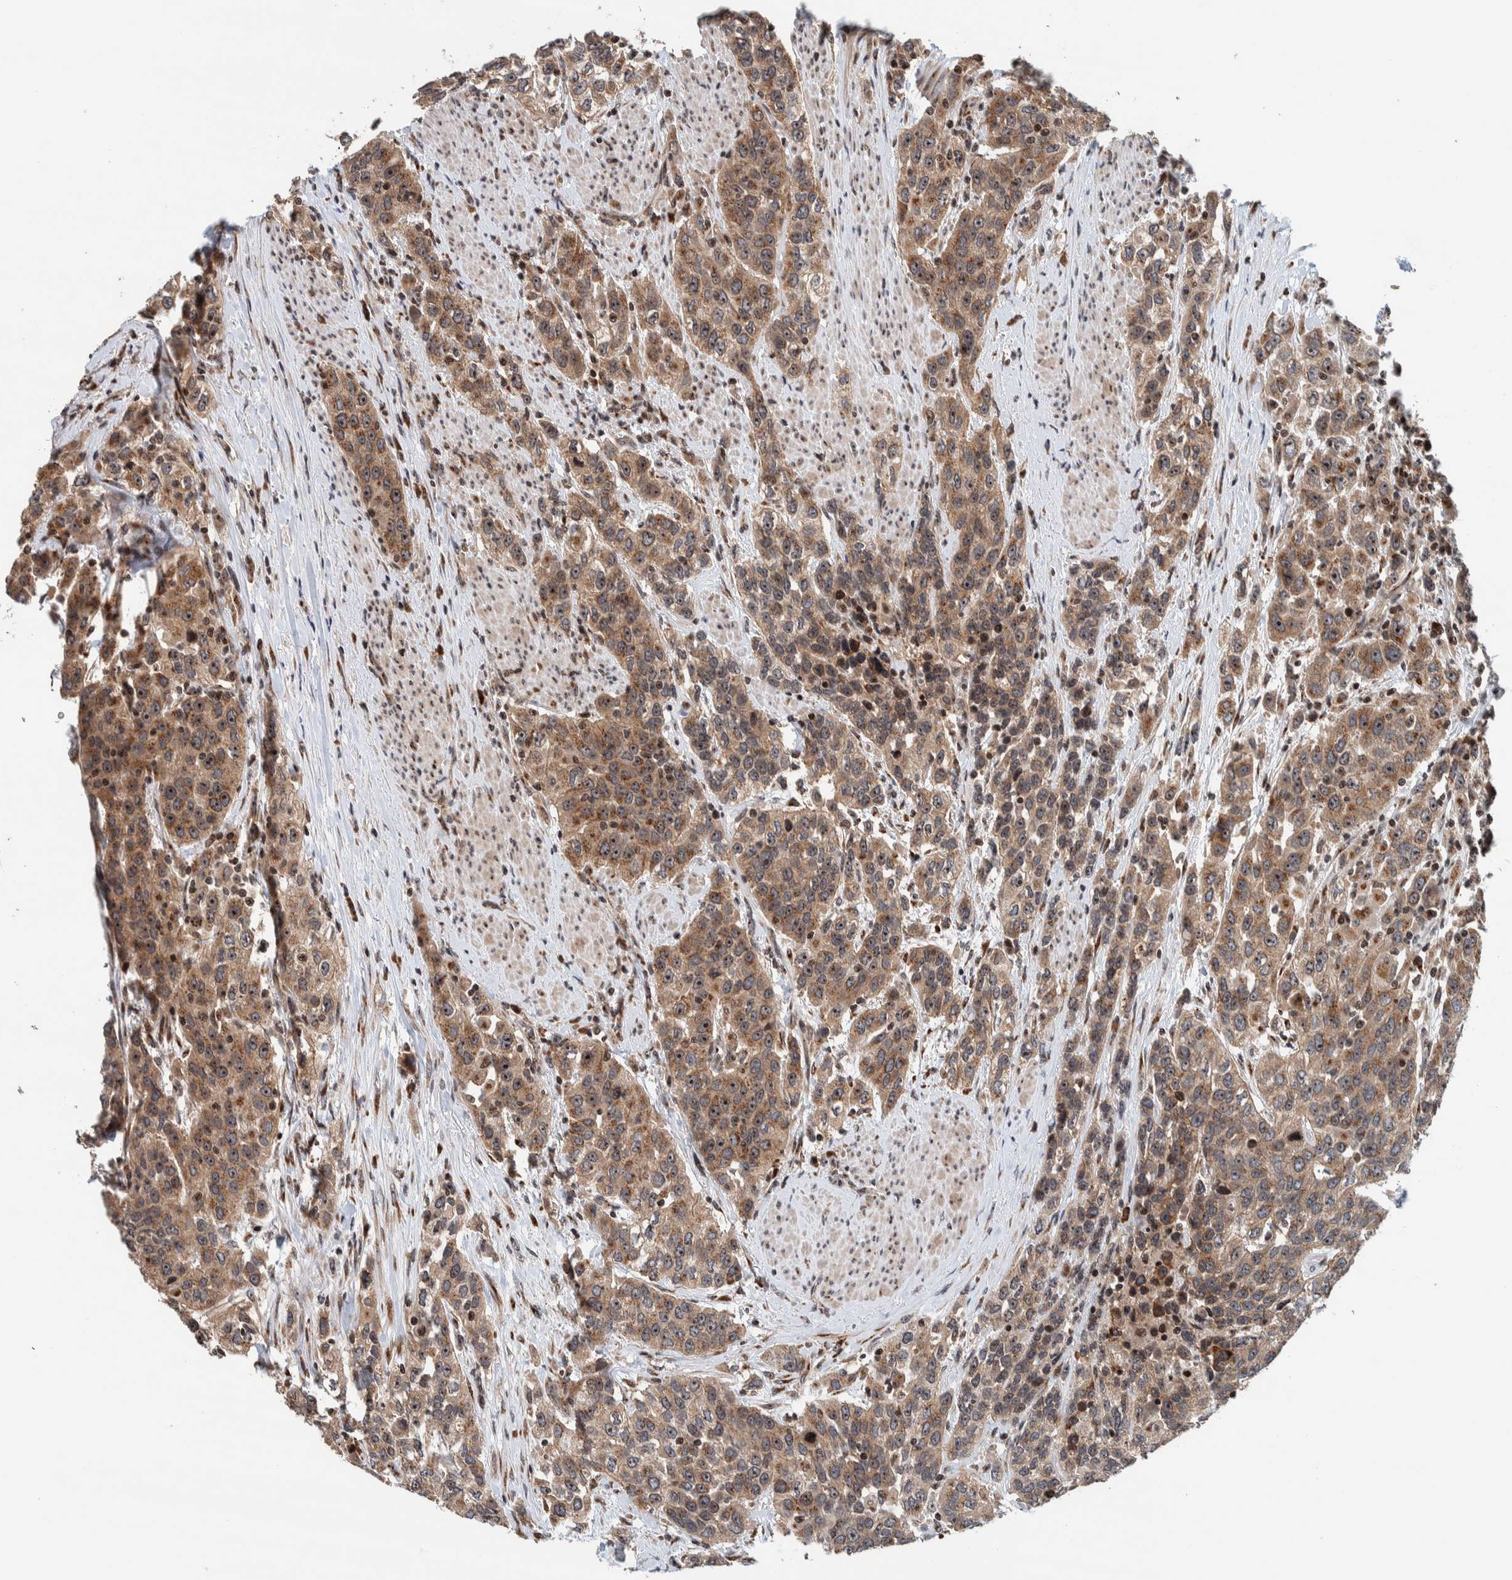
{"staining": {"intensity": "moderate", "quantity": ">75%", "location": "cytoplasmic/membranous"}, "tissue": "urothelial cancer", "cell_type": "Tumor cells", "image_type": "cancer", "snomed": [{"axis": "morphology", "description": "Urothelial carcinoma, High grade"}, {"axis": "topography", "description": "Urinary bladder"}], "caption": "Protein staining of urothelial cancer tissue exhibits moderate cytoplasmic/membranous expression in approximately >75% of tumor cells.", "gene": "CCDC182", "patient": {"sex": "female", "age": 80}}